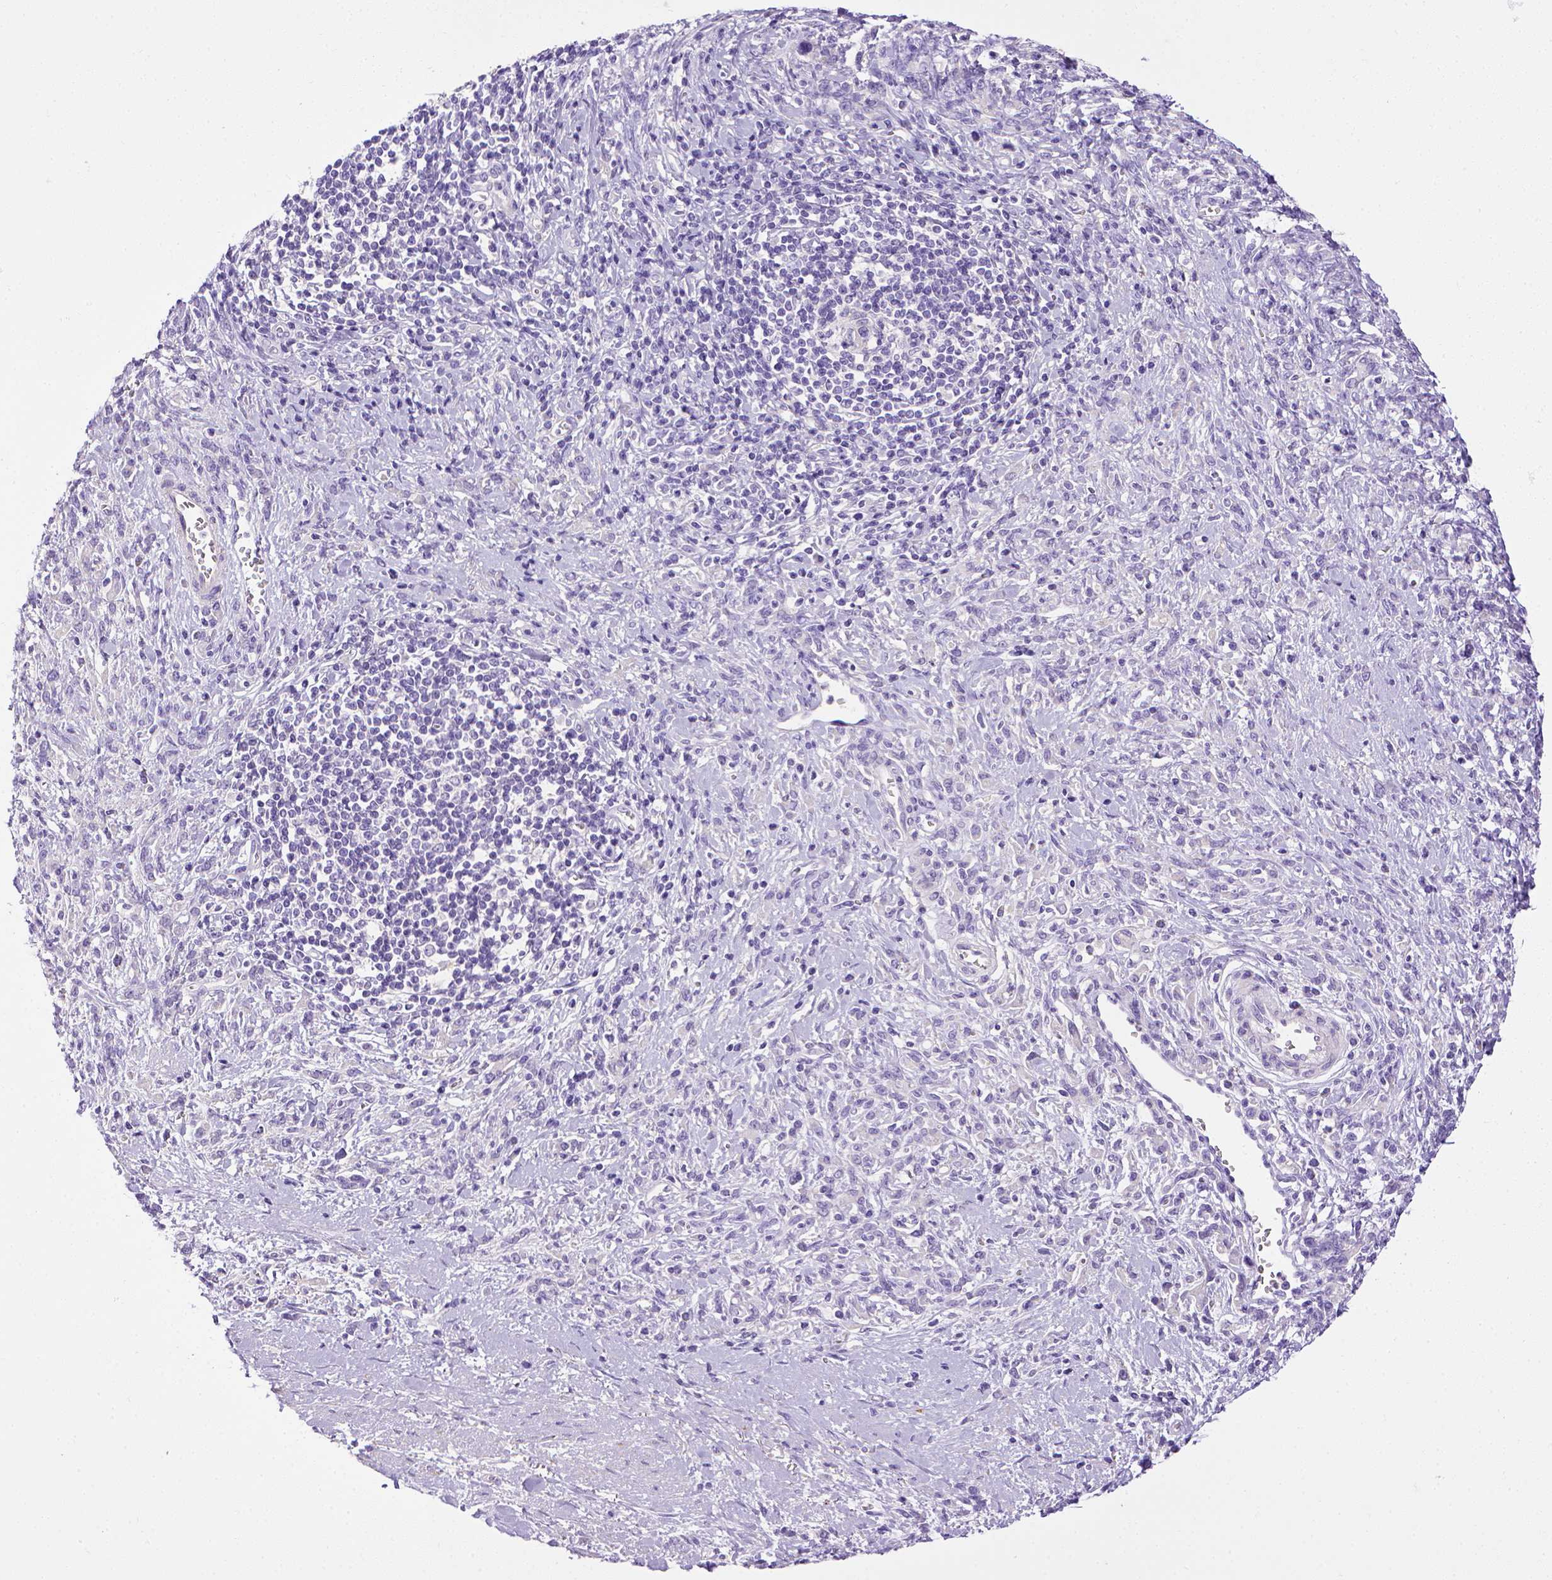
{"staining": {"intensity": "negative", "quantity": "none", "location": "none"}, "tissue": "stomach cancer", "cell_type": "Tumor cells", "image_type": "cancer", "snomed": [{"axis": "morphology", "description": "Adenocarcinoma, NOS"}, {"axis": "topography", "description": "Stomach"}], "caption": "A high-resolution histopathology image shows immunohistochemistry (IHC) staining of stomach adenocarcinoma, which shows no significant expression in tumor cells.", "gene": "BAAT", "patient": {"sex": "female", "age": 57}}